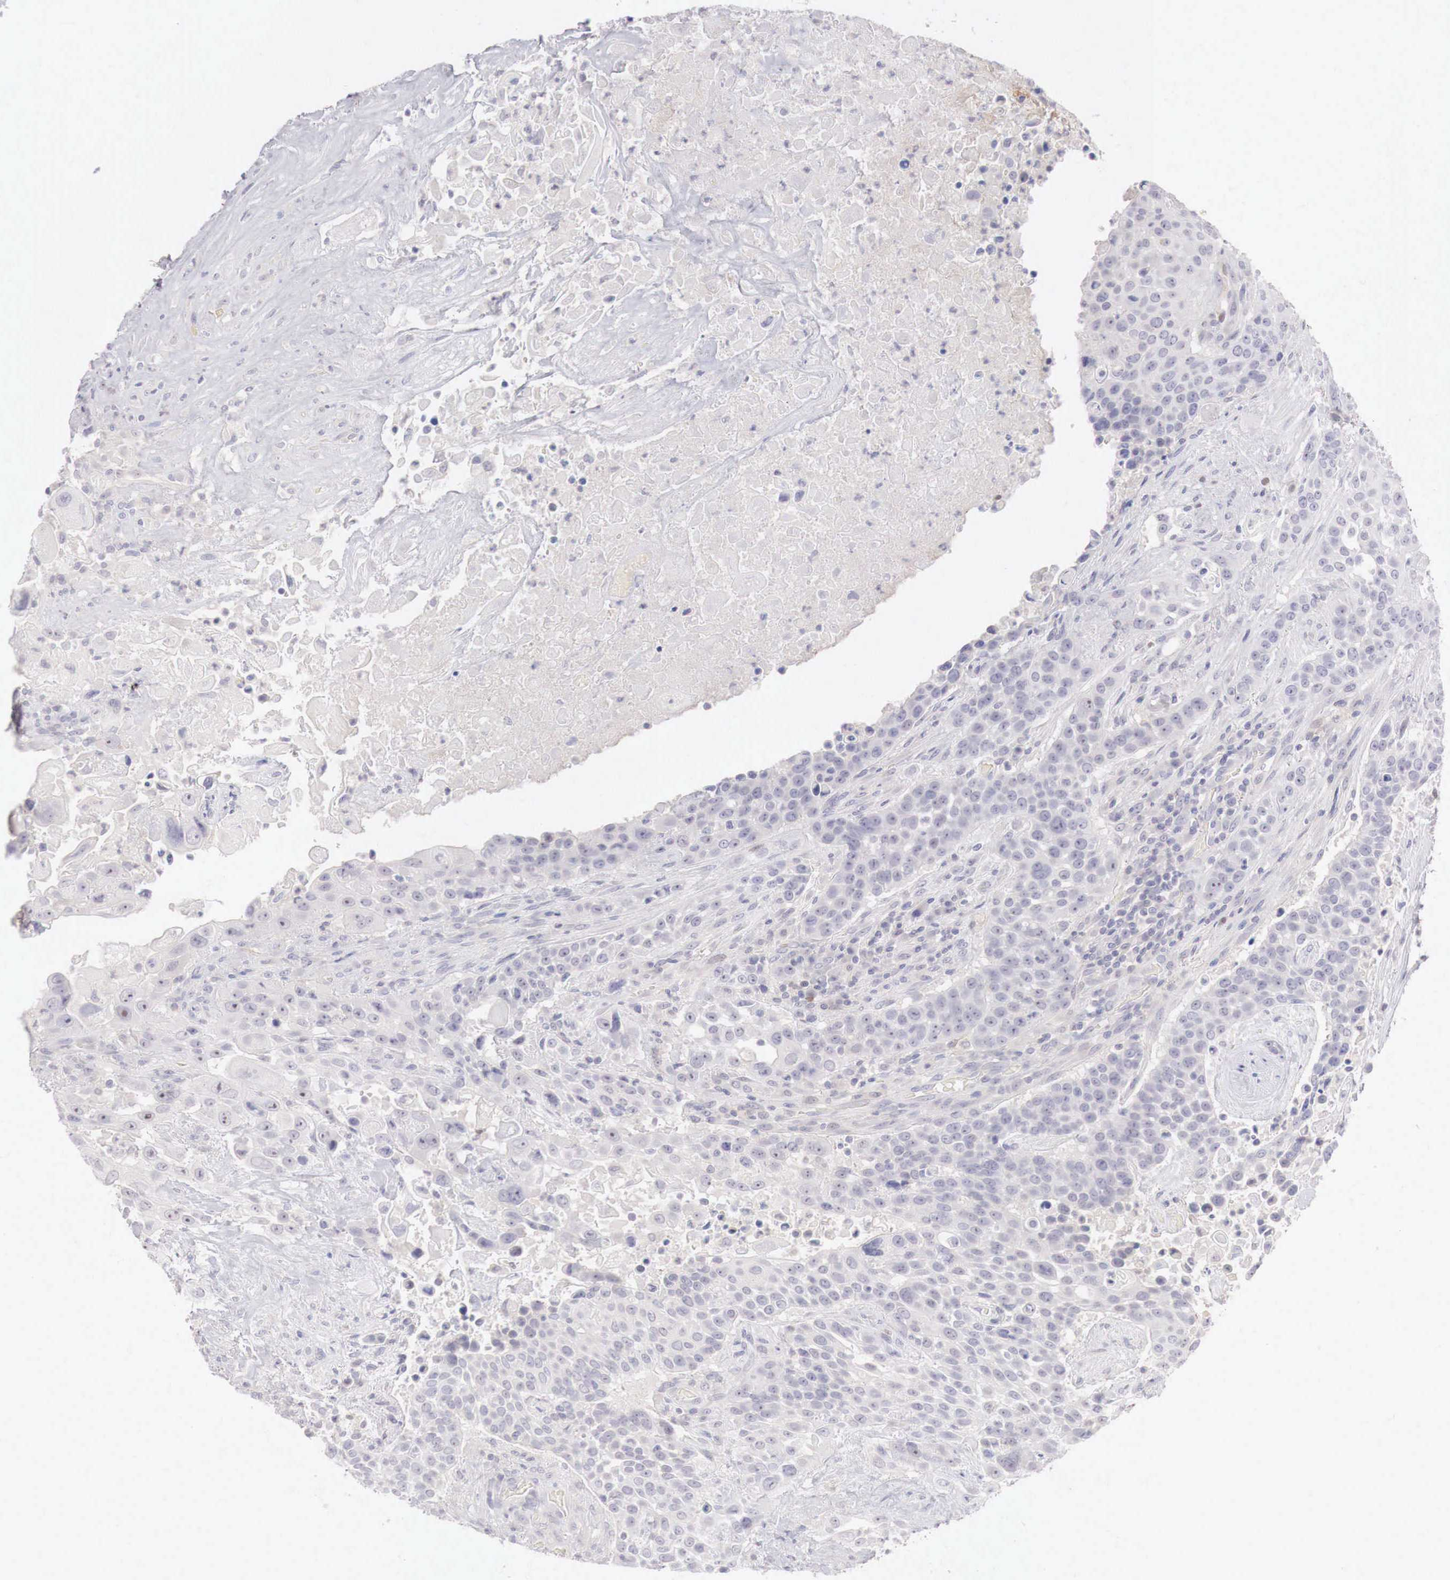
{"staining": {"intensity": "negative", "quantity": "none", "location": "none"}, "tissue": "urothelial cancer", "cell_type": "Tumor cells", "image_type": "cancer", "snomed": [{"axis": "morphology", "description": "Urothelial carcinoma, High grade"}, {"axis": "topography", "description": "Urinary bladder"}], "caption": "The immunohistochemistry histopathology image has no significant expression in tumor cells of urothelial cancer tissue. (DAB (3,3'-diaminobenzidine) immunohistochemistry with hematoxylin counter stain).", "gene": "GATA1", "patient": {"sex": "male", "age": 74}}